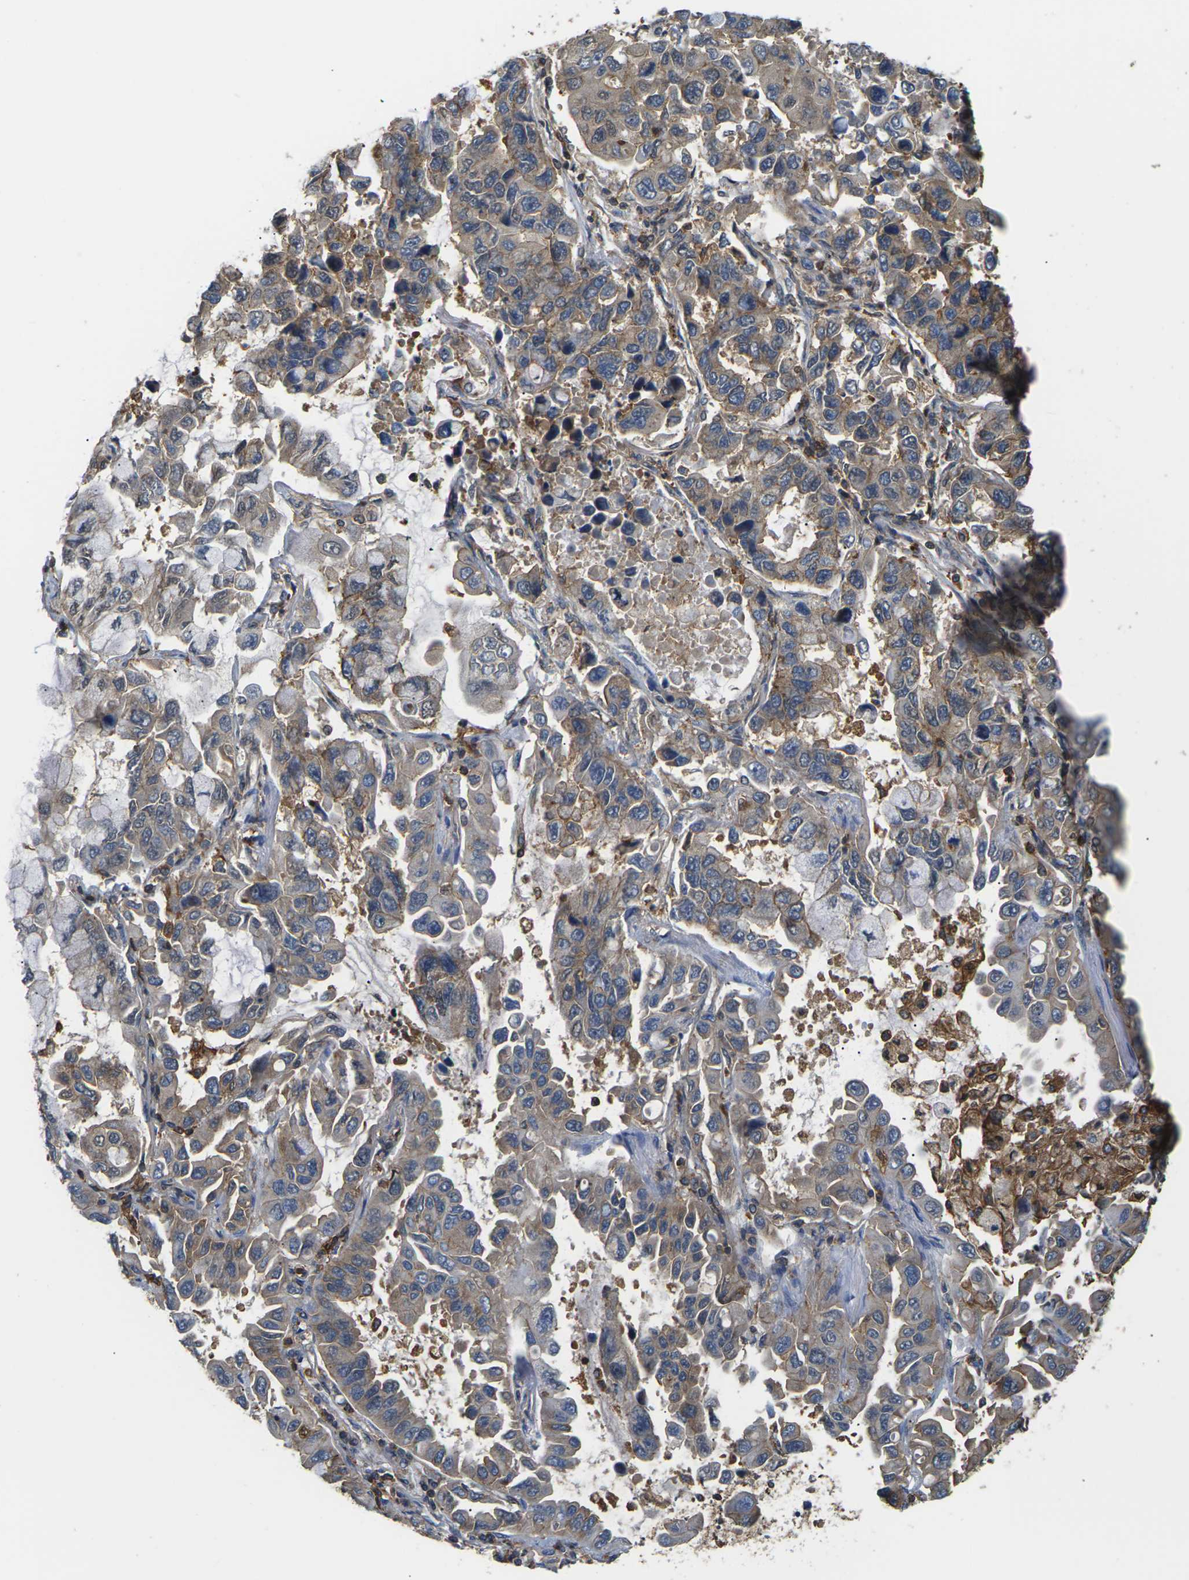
{"staining": {"intensity": "weak", "quantity": "25%-75%", "location": "cytoplasmic/membranous"}, "tissue": "lung cancer", "cell_type": "Tumor cells", "image_type": "cancer", "snomed": [{"axis": "morphology", "description": "Adenocarcinoma, NOS"}, {"axis": "topography", "description": "Lung"}], "caption": "Immunohistochemistry (IHC) micrograph of human lung cancer (adenocarcinoma) stained for a protein (brown), which shows low levels of weak cytoplasmic/membranous positivity in about 25%-75% of tumor cells.", "gene": "IQGAP1", "patient": {"sex": "male", "age": 64}}